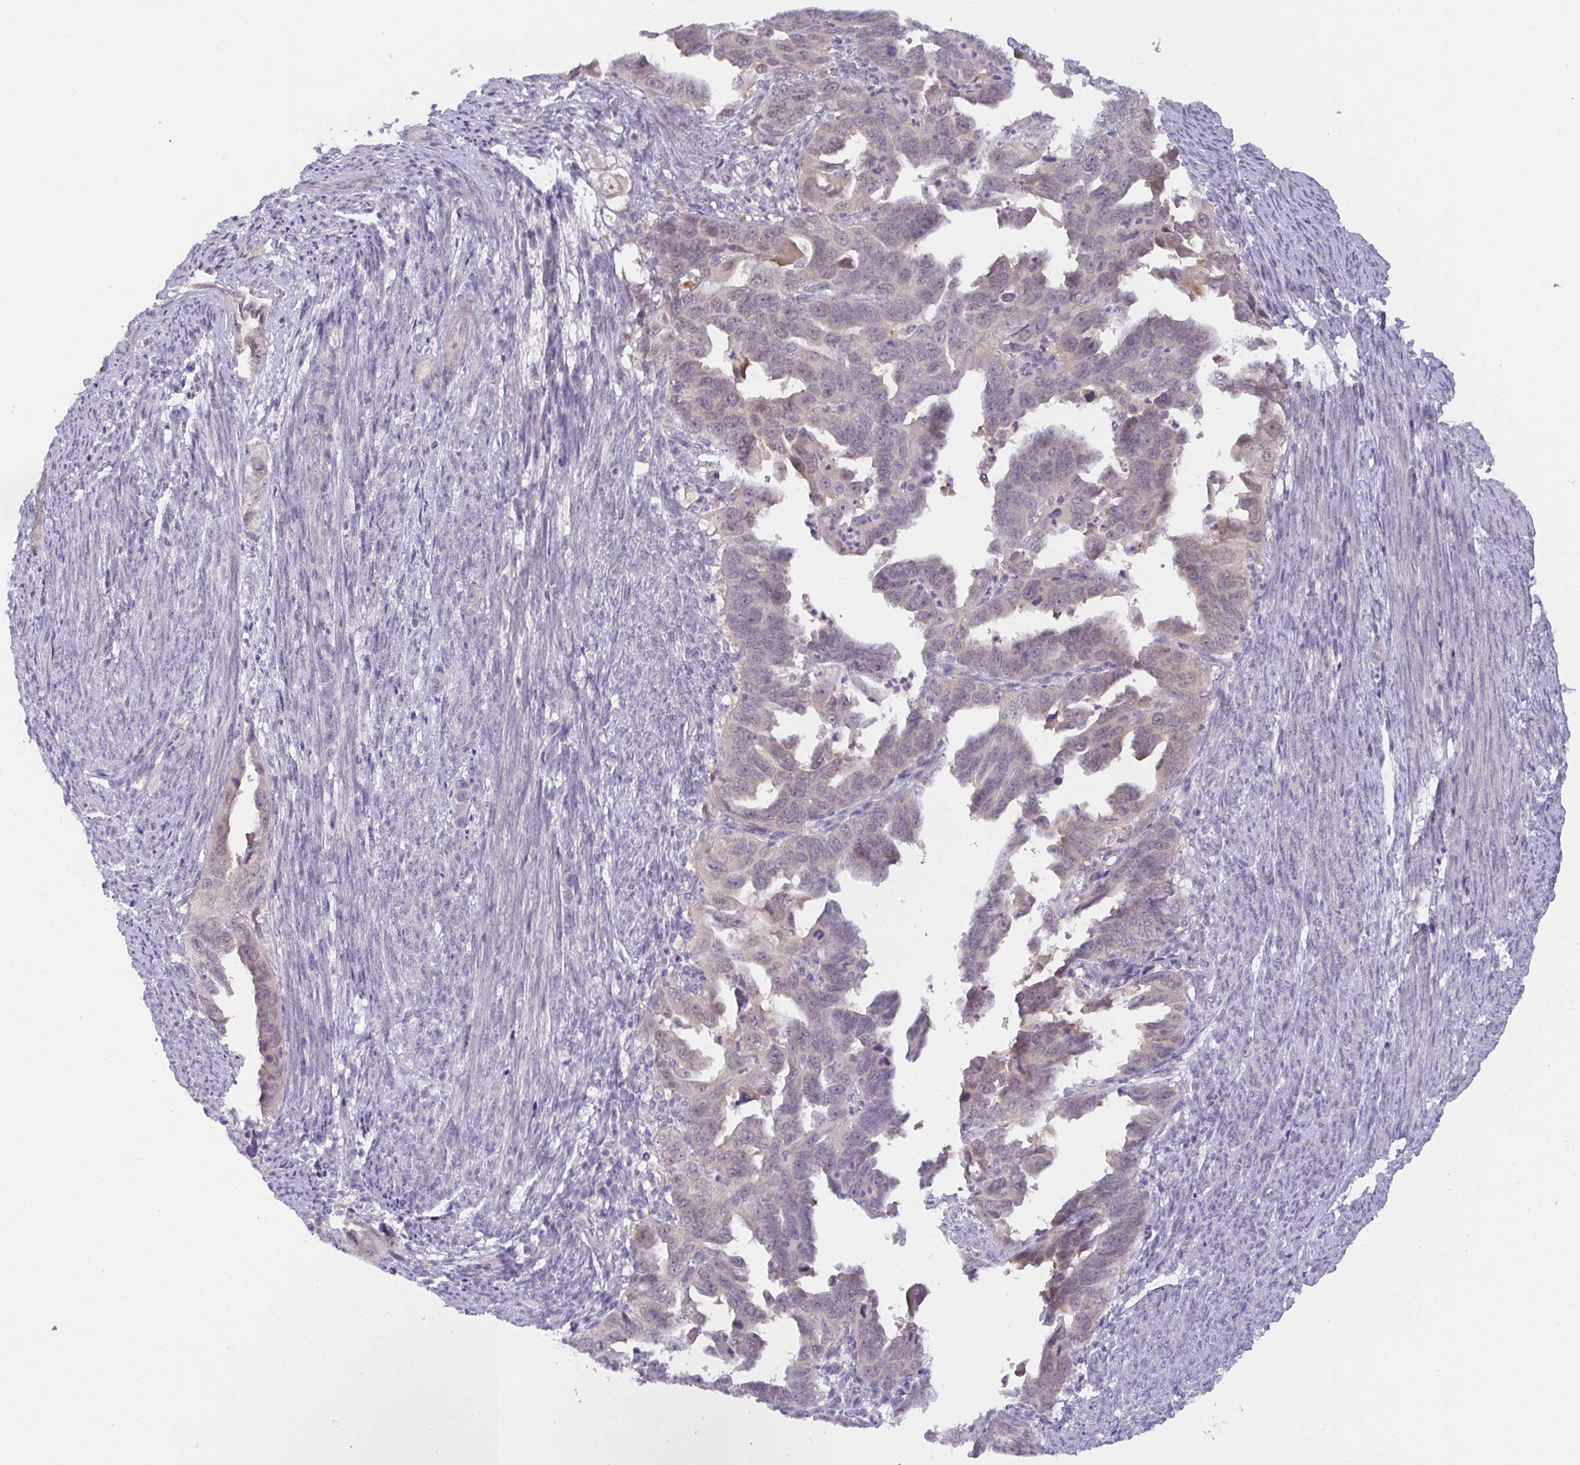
{"staining": {"intensity": "weak", "quantity": "<25%", "location": "cytoplasmic/membranous"}, "tissue": "endometrial cancer", "cell_type": "Tumor cells", "image_type": "cancer", "snomed": [{"axis": "morphology", "description": "Adenocarcinoma, NOS"}, {"axis": "topography", "description": "Endometrium"}], "caption": "Immunohistochemical staining of human endometrial adenocarcinoma exhibits no significant positivity in tumor cells. Nuclei are stained in blue.", "gene": "CSE1L", "patient": {"sex": "female", "age": 65}}